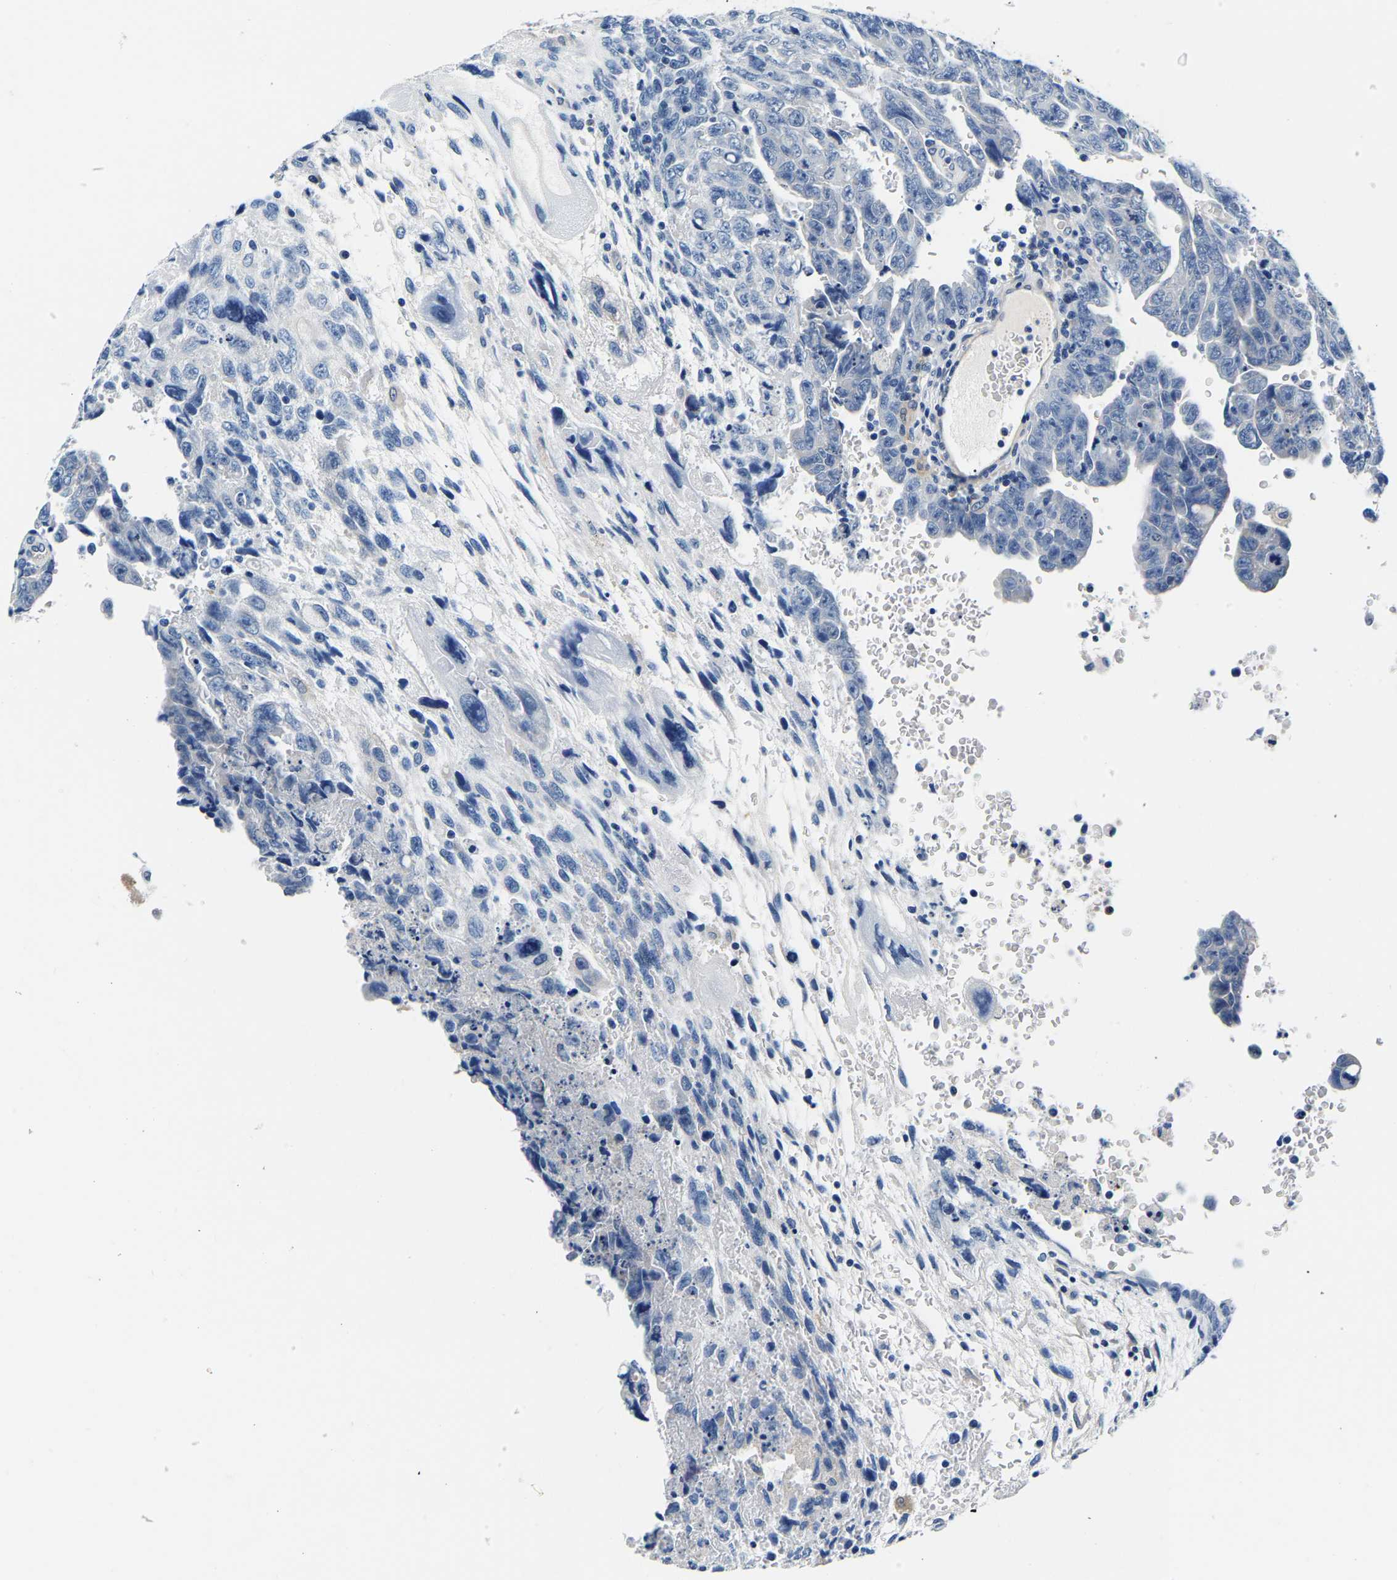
{"staining": {"intensity": "negative", "quantity": "none", "location": "none"}, "tissue": "testis cancer", "cell_type": "Tumor cells", "image_type": "cancer", "snomed": [{"axis": "morphology", "description": "Carcinoma, Embryonal, NOS"}, {"axis": "topography", "description": "Testis"}], "caption": "The micrograph demonstrates no significant positivity in tumor cells of testis cancer. (Stains: DAB immunohistochemistry (IHC) with hematoxylin counter stain, Microscopy: brightfield microscopy at high magnification).", "gene": "ACO1", "patient": {"sex": "male", "age": 28}}